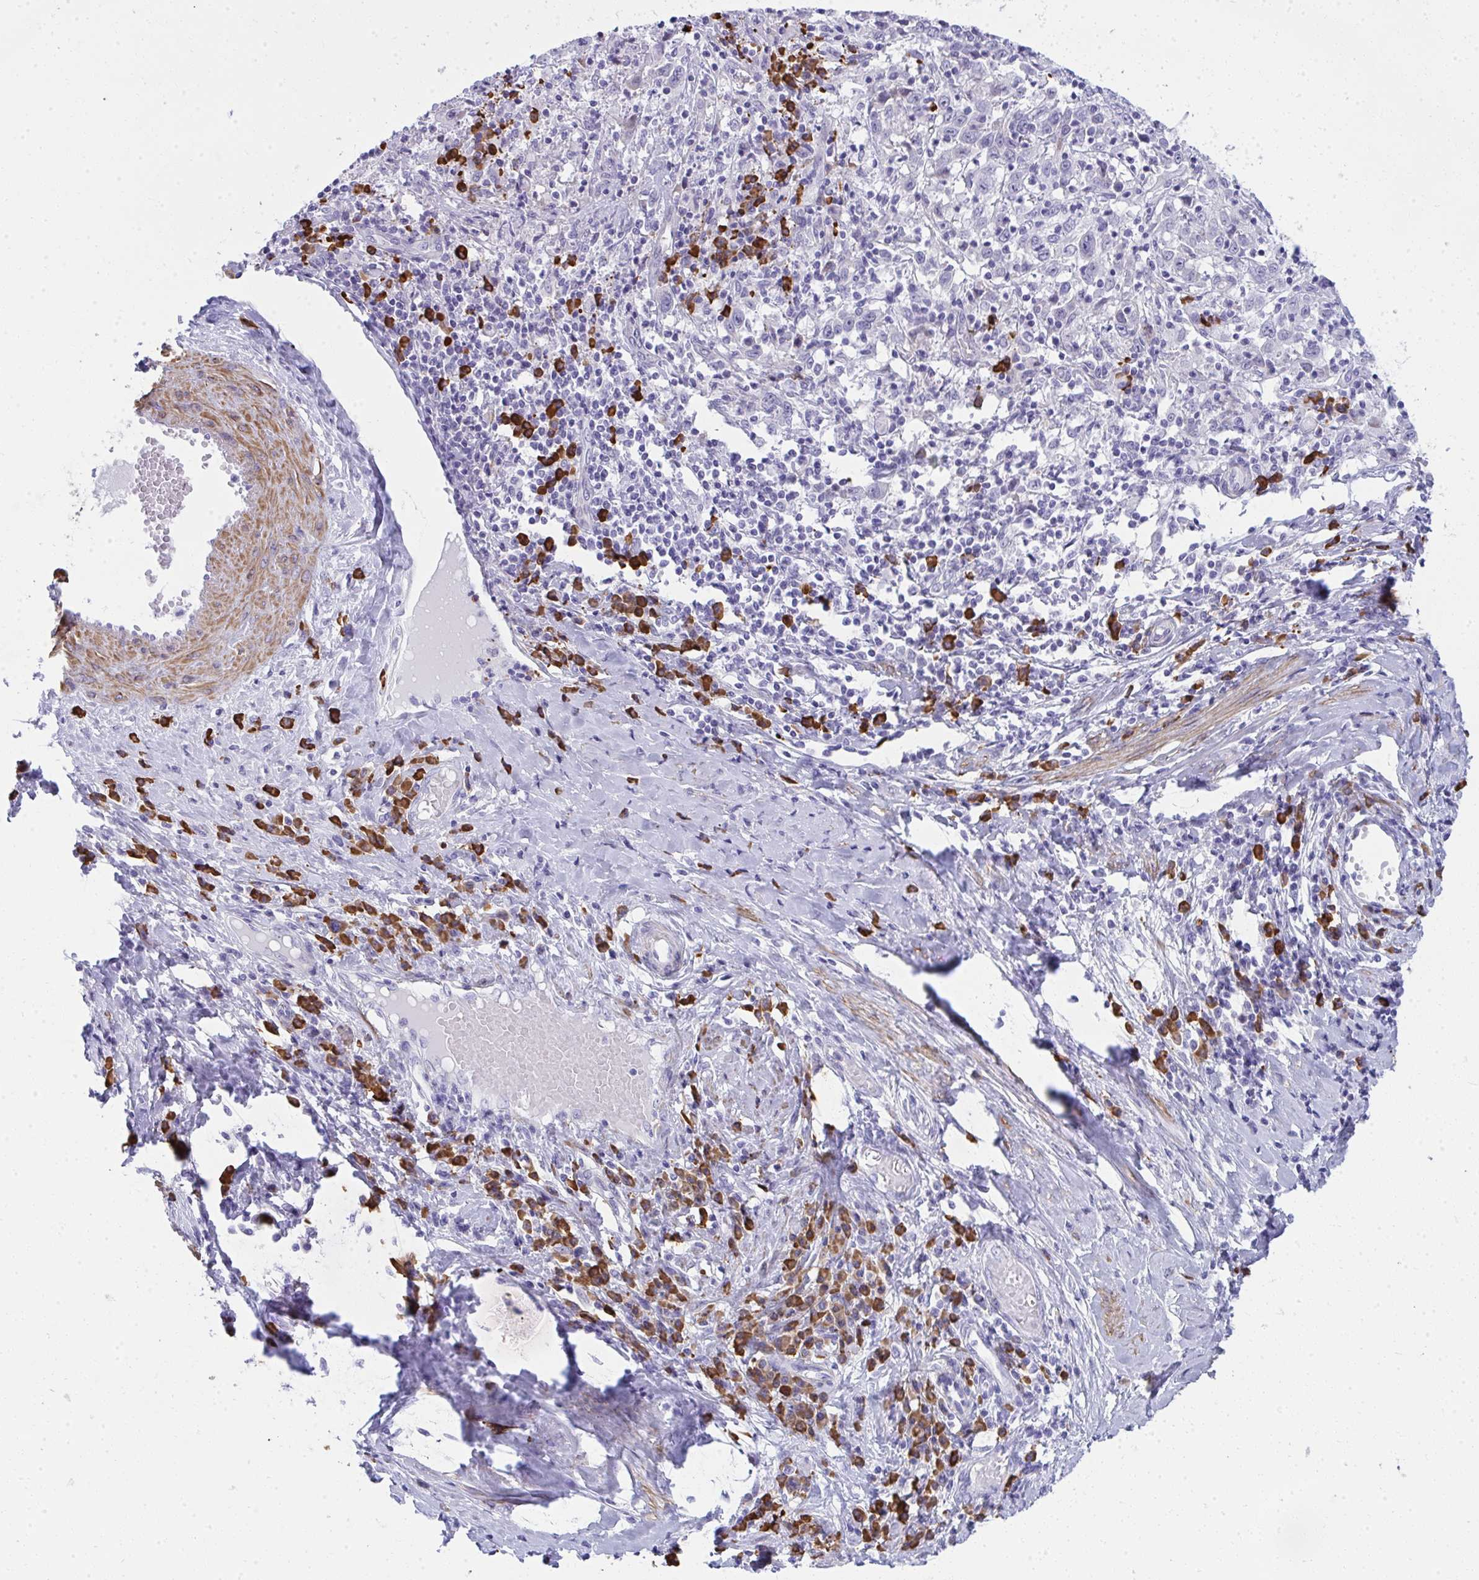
{"staining": {"intensity": "negative", "quantity": "none", "location": "none"}, "tissue": "cervical cancer", "cell_type": "Tumor cells", "image_type": "cancer", "snomed": [{"axis": "morphology", "description": "Squamous cell carcinoma, NOS"}, {"axis": "topography", "description": "Cervix"}], "caption": "This is an immunohistochemistry (IHC) image of human cervical cancer (squamous cell carcinoma). There is no expression in tumor cells.", "gene": "PUS7L", "patient": {"sex": "female", "age": 46}}